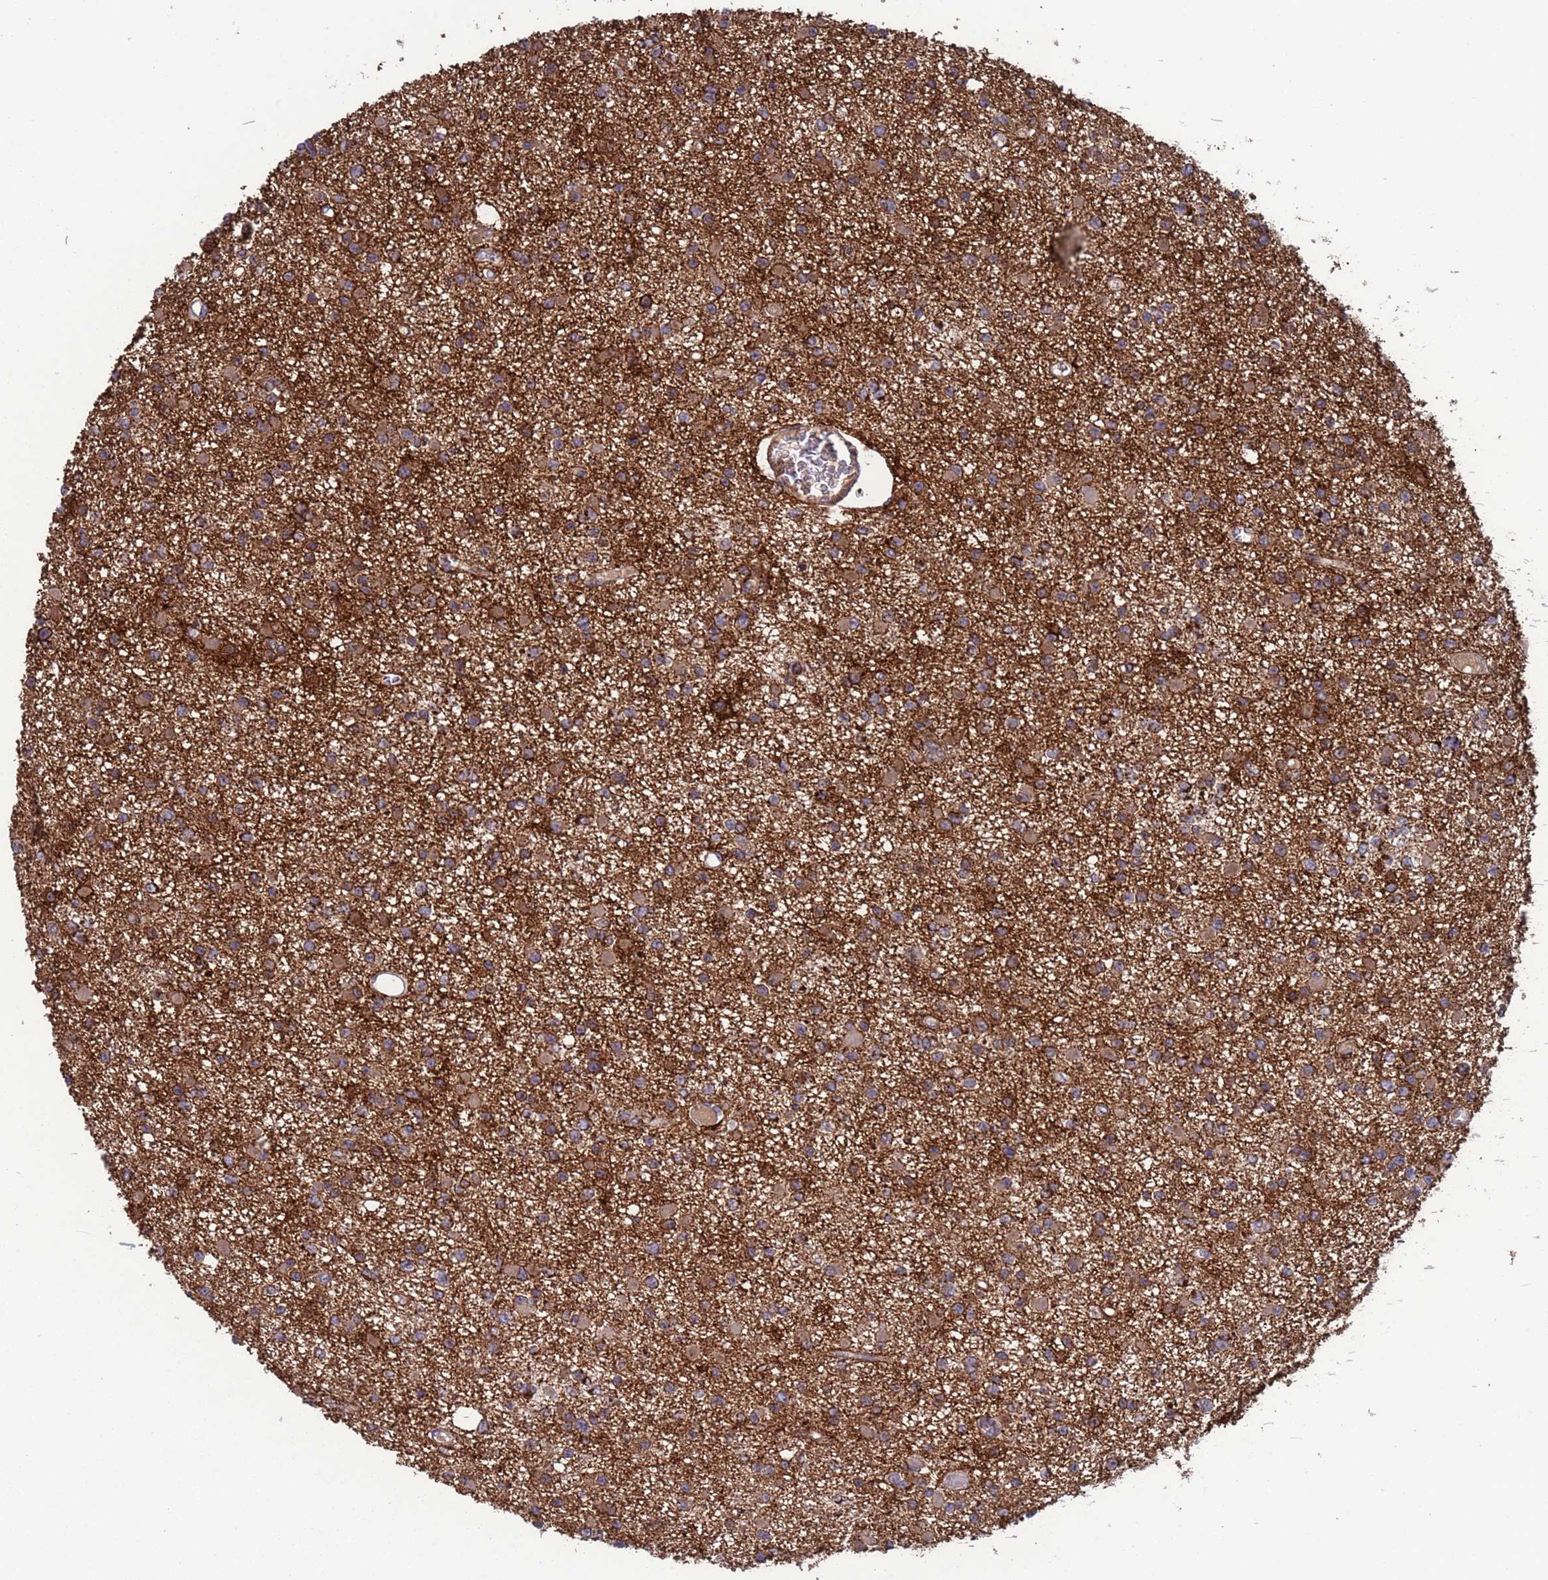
{"staining": {"intensity": "moderate", "quantity": ">75%", "location": "cytoplasmic/membranous"}, "tissue": "glioma", "cell_type": "Tumor cells", "image_type": "cancer", "snomed": [{"axis": "morphology", "description": "Glioma, malignant, Low grade"}, {"axis": "topography", "description": "Brain"}], "caption": "Immunohistochemistry (IHC) of human glioma demonstrates medium levels of moderate cytoplasmic/membranous positivity in about >75% of tumor cells.", "gene": "ACAD8", "patient": {"sex": "female", "age": 22}}